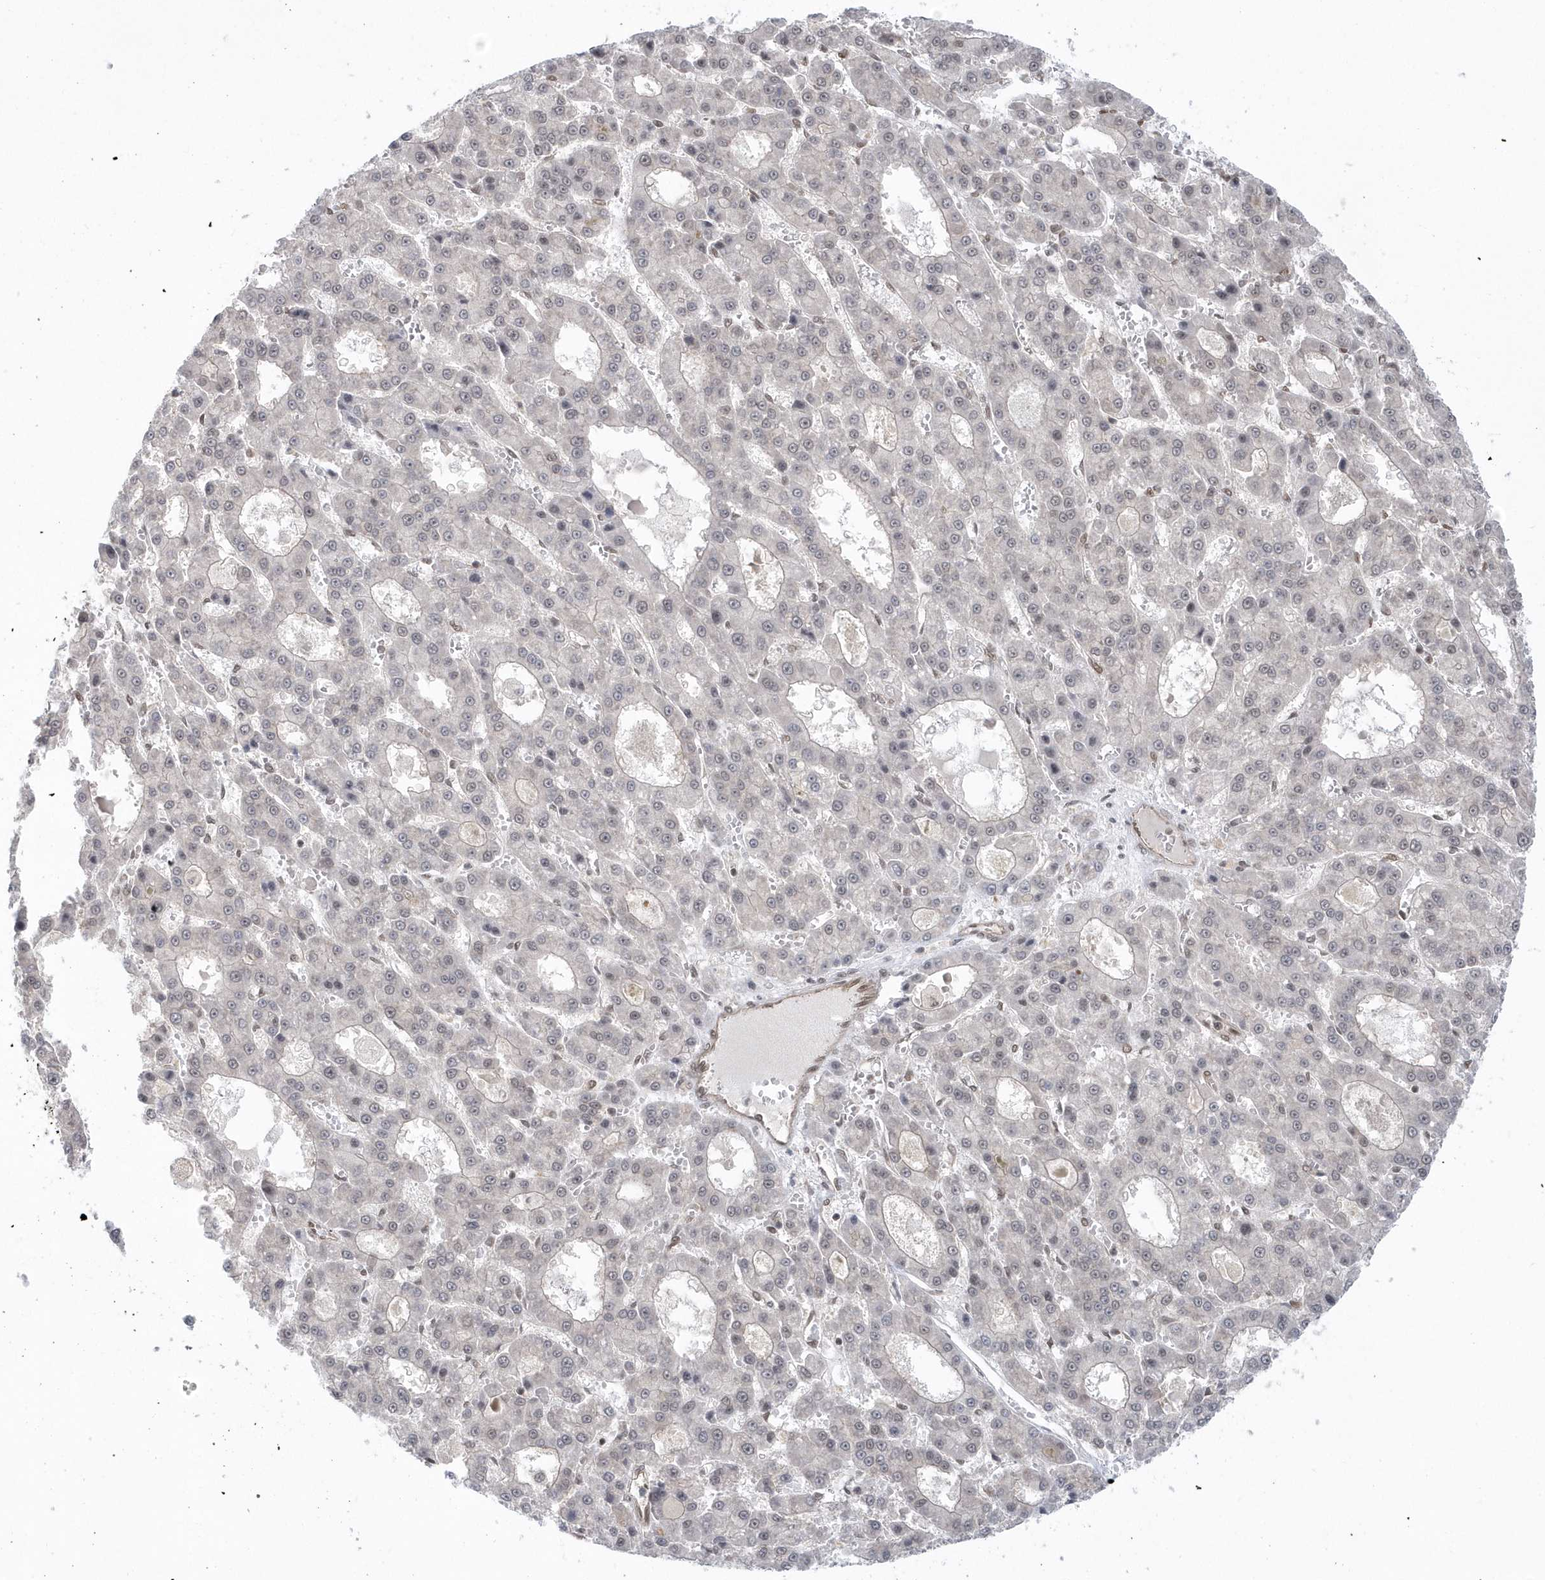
{"staining": {"intensity": "negative", "quantity": "none", "location": "none"}, "tissue": "liver cancer", "cell_type": "Tumor cells", "image_type": "cancer", "snomed": [{"axis": "morphology", "description": "Carcinoma, Hepatocellular, NOS"}, {"axis": "topography", "description": "Liver"}], "caption": "The IHC image has no significant expression in tumor cells of liver cancer (hepatocellular carcinoma) tissue.", "gene": "SEPHS1", "patient": {"sex": "male", "age": 70}}